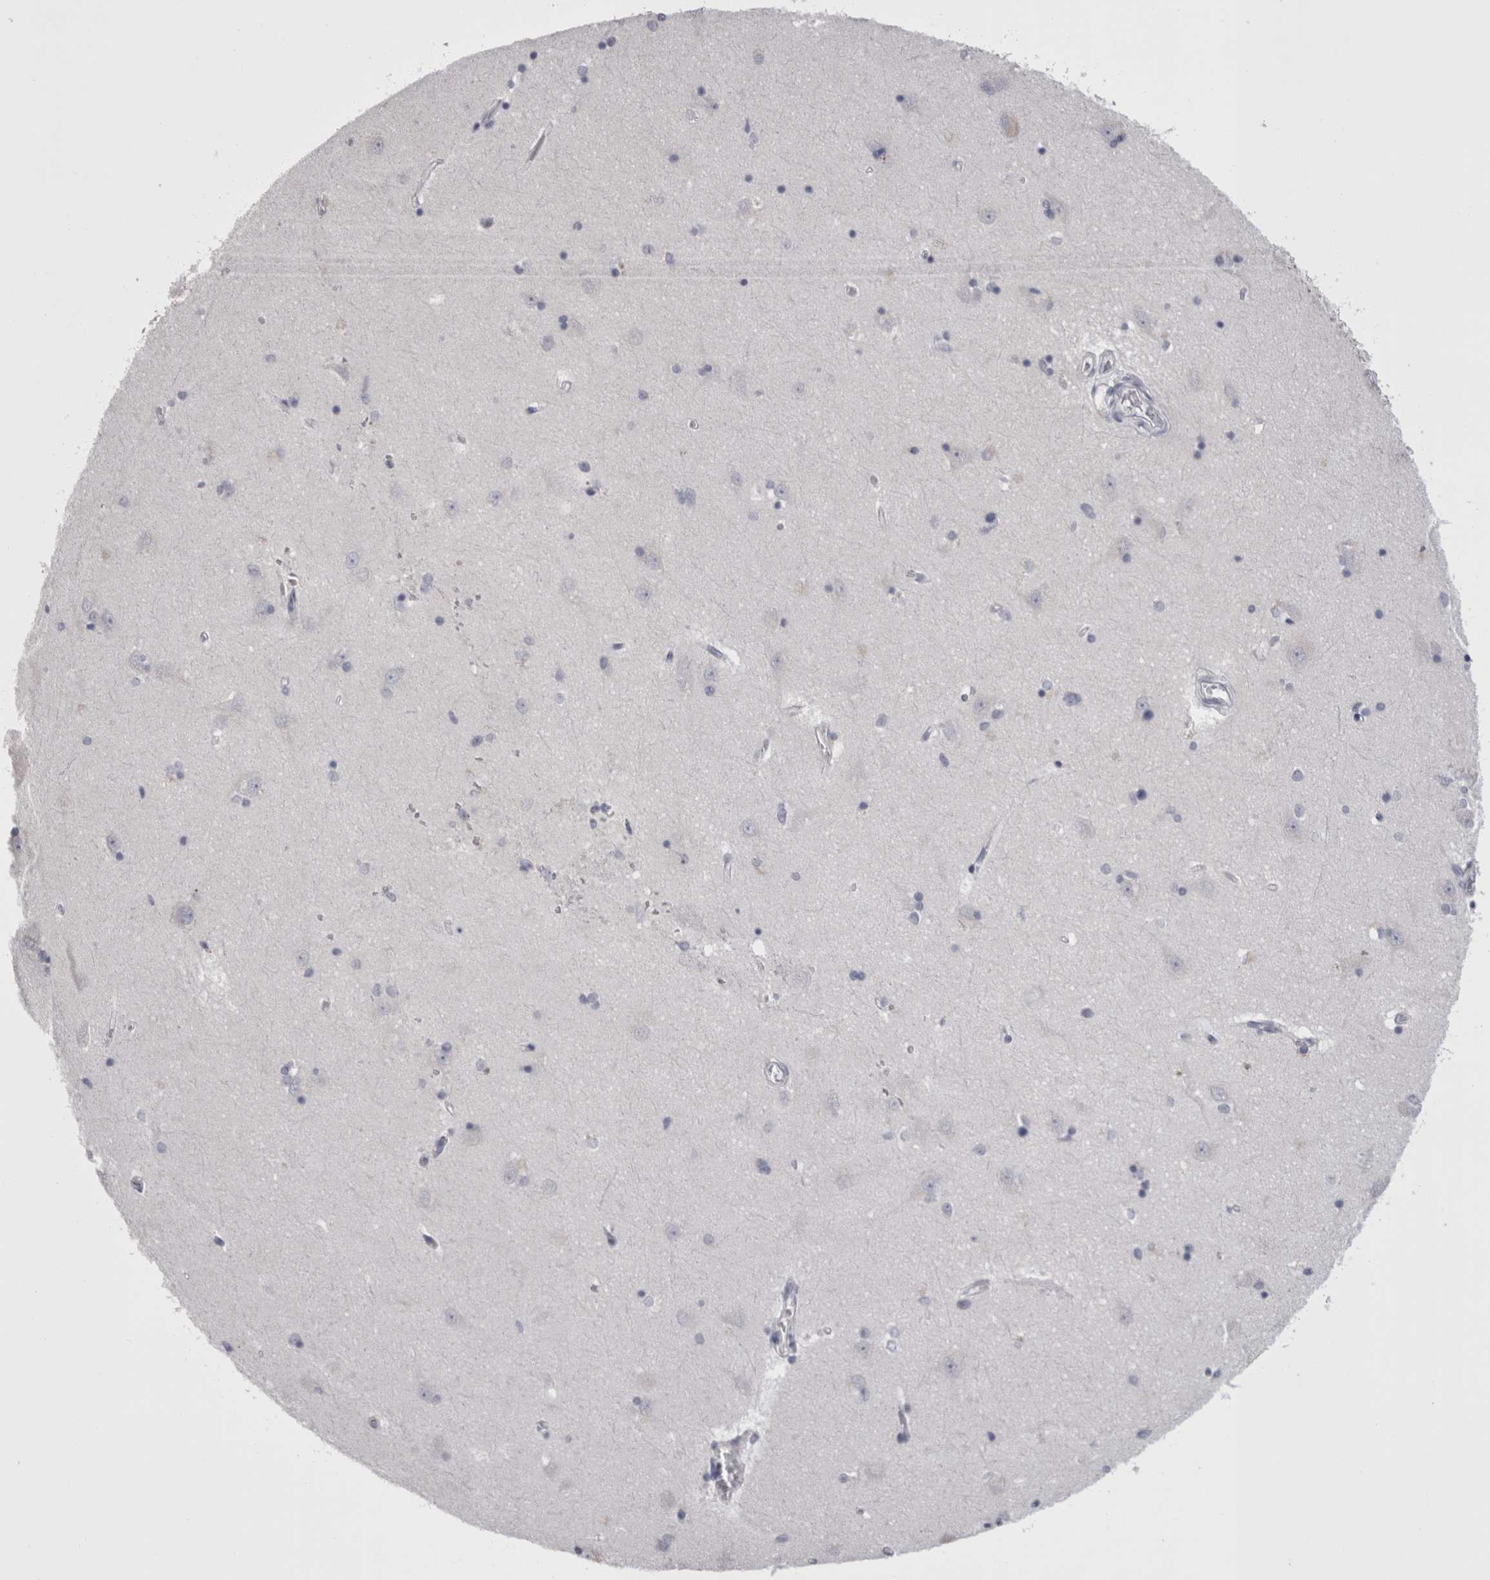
{"staining": {"intensity": "negative", "quantity": "none", "location": "none"}, "tissue": "hippocampus", "cell_type": "Glial cells", "image_type": "normal", "snomed": [{"axis": "morphology", "description": "Normal tissue, NOS"}, {"axis": "topography", "description": "Hippocampus"}], "caption": "Photomicrograph shows no protein staining in glial cells of unremarkable hippocampus.", "gene": "CDHR5", "patient": {"sex": "male", "age": 45}}